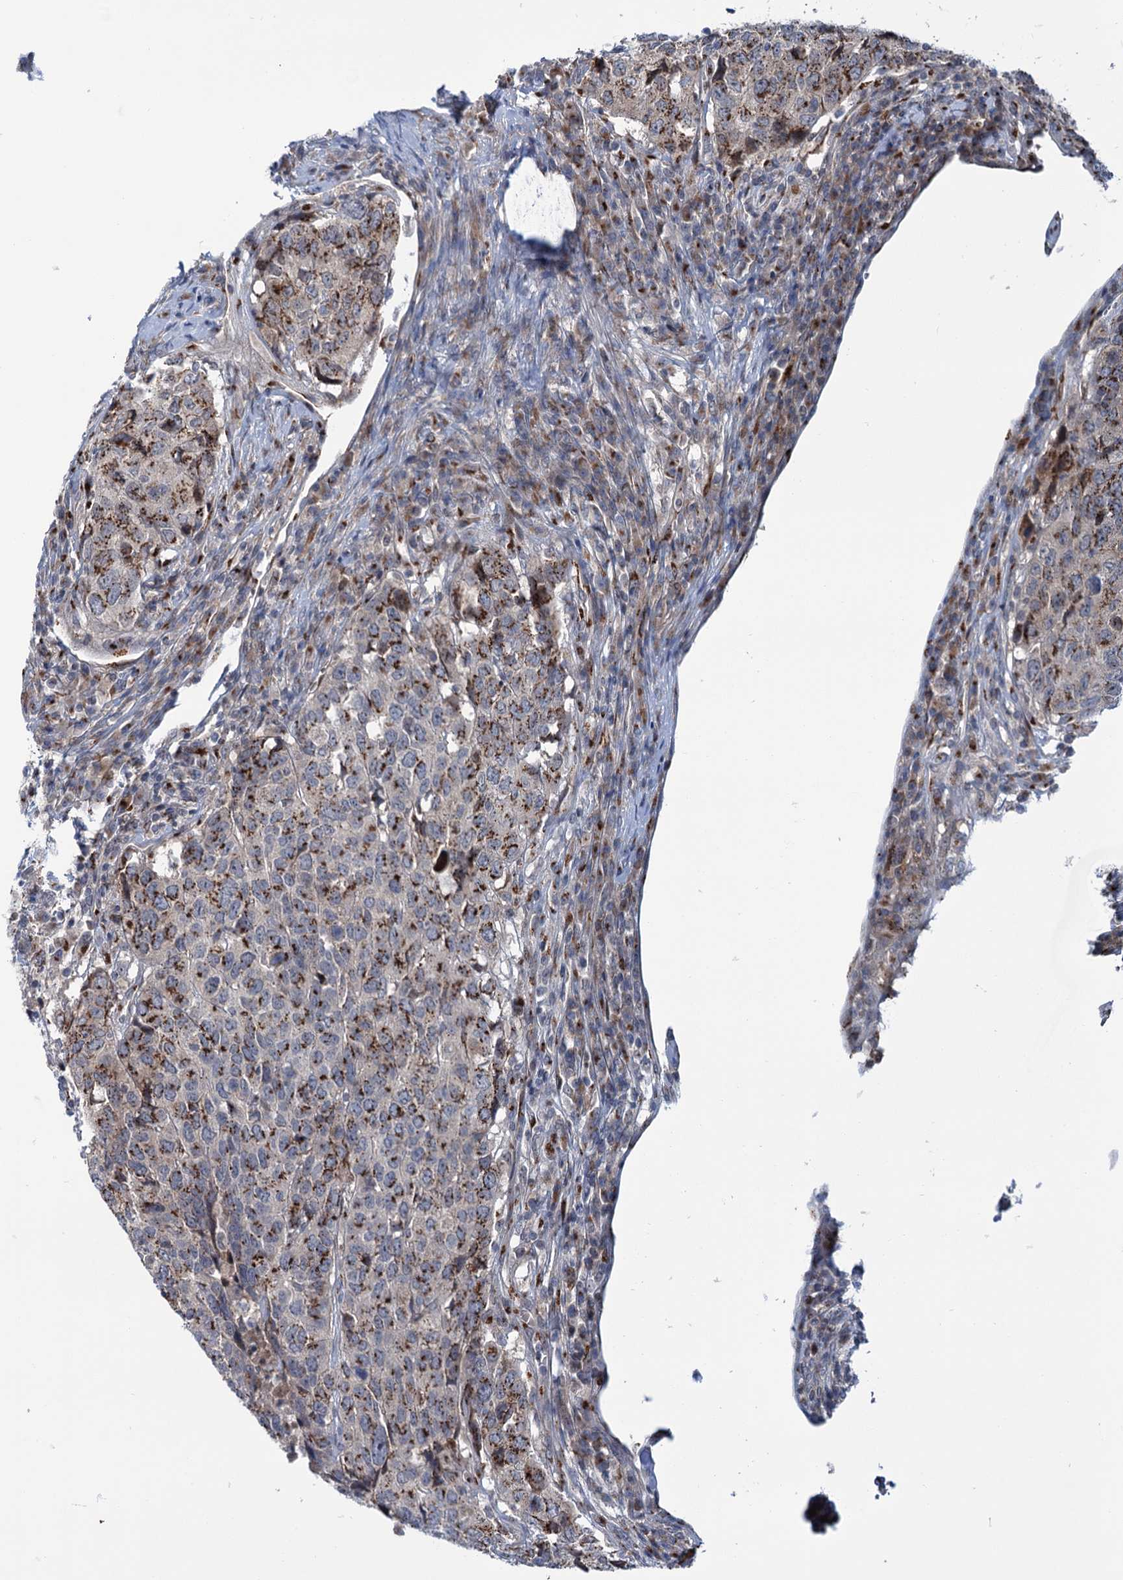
{"staining": {"intensity": "strong", "quantity": ">75%", "location": "cytoplasmic/membranous"}, "tissue": "head and neck cancer", "cell_type": "Tumor cells", "image_type": "cancer", "snomed": [{"axis": "morphology", "description": "Squamous cell carcinoma, NOS"}, {"axis": "topography", "description": "Head-Neck"}], "caption": "Immunohistochemistry (IHC) micrograph of neoplastic tissue: head and neck squamous cell carcinoma stained using immunohistochemistry reveals high levels of strong protein expression localized specifically in the cytoplasmic/membranous of tumor cells, appearing as a cytoplasmic/membranous brown color.", "gene": "ELP4", "patient": {"sex": "male", "age": 66}}